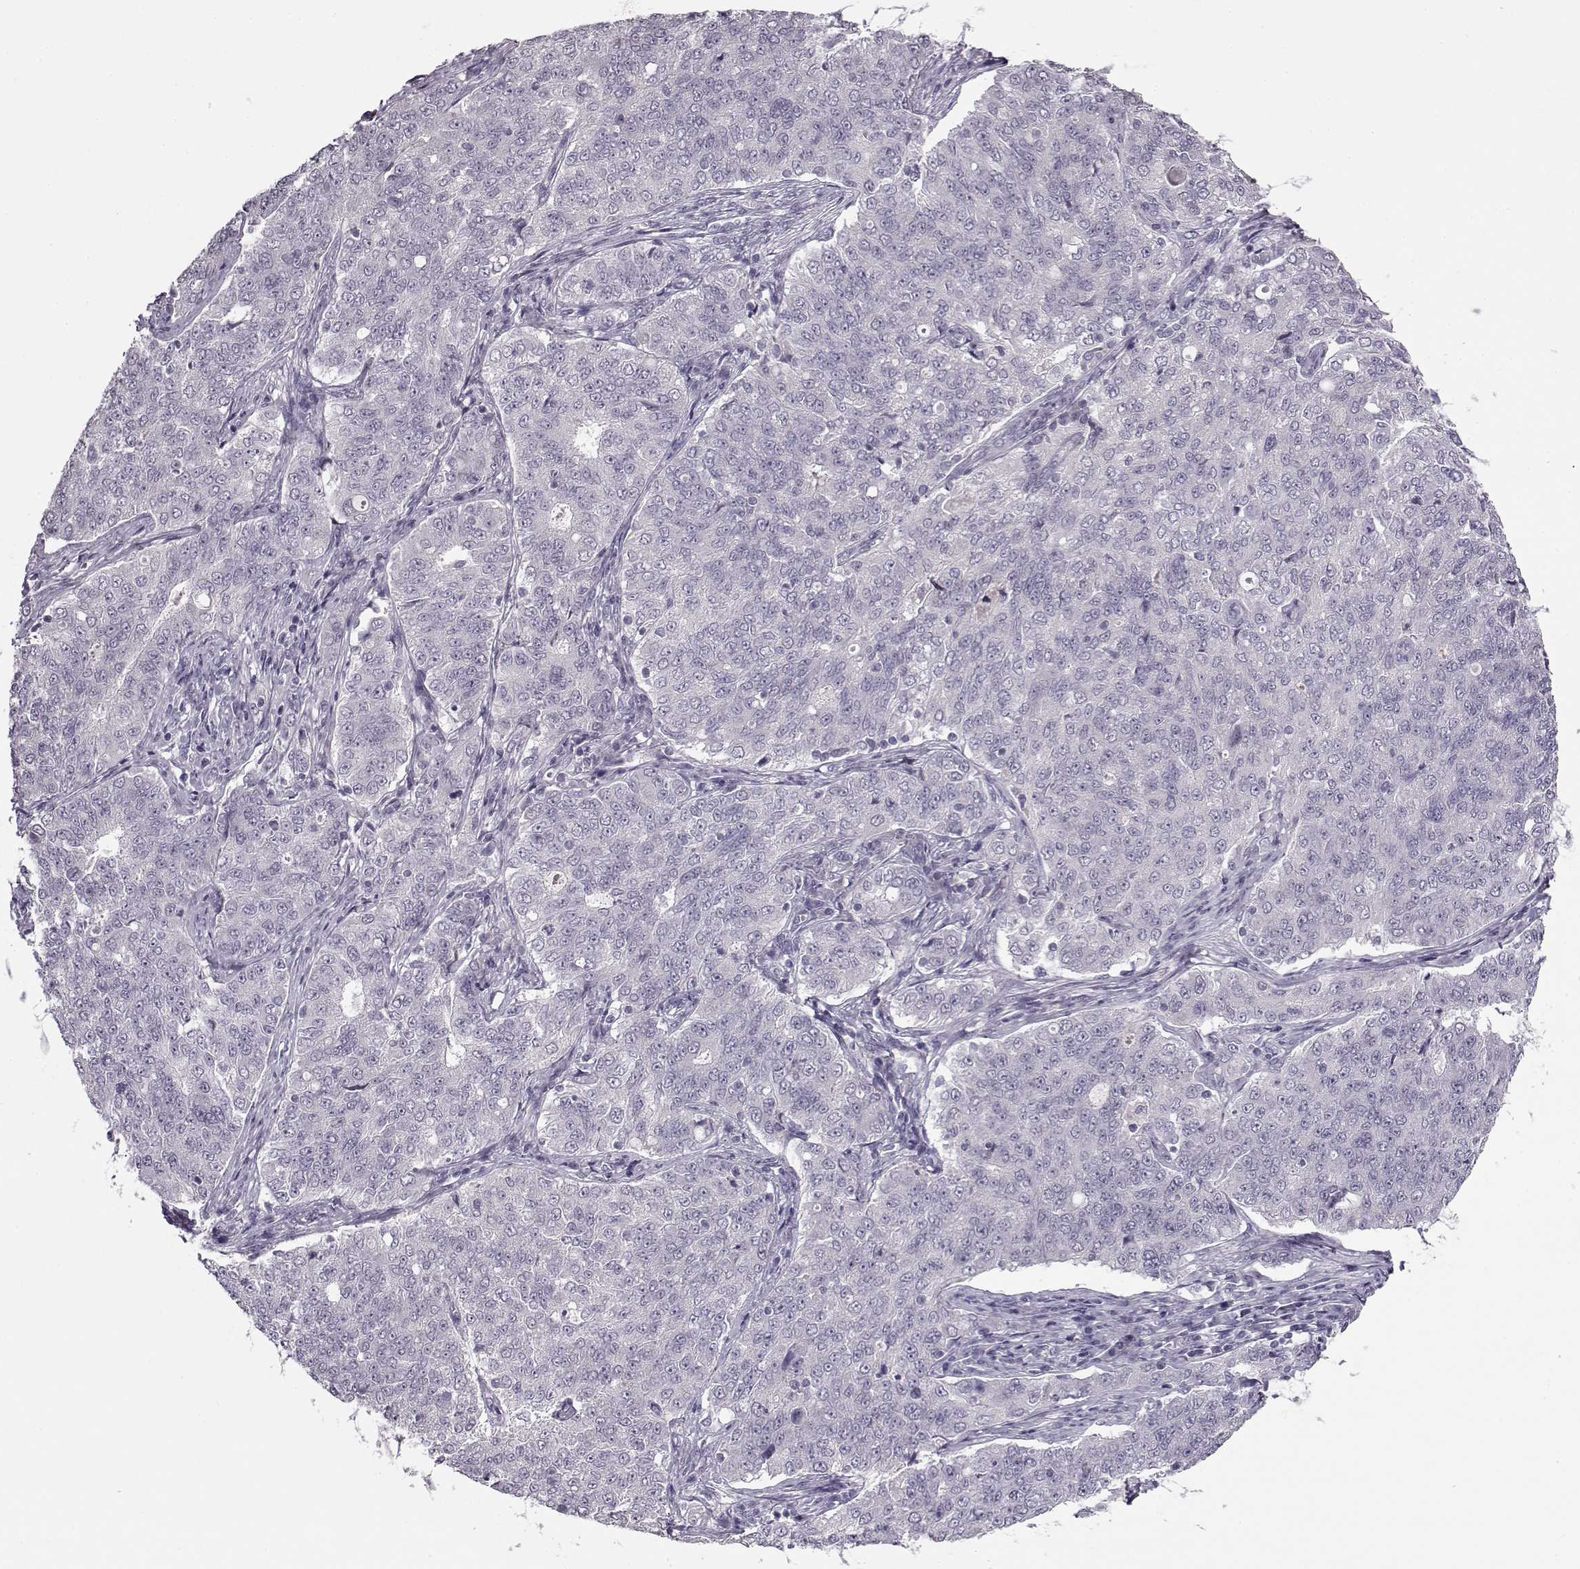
{"staining": {"intensity": "negative", "quantity": "none", "location": "none"}, "tissue": "endometrial cancer", "cell_type": "Tumor cells", "image_type": "cancer", "snomed": [{"axis": "morphology", "description": "Adenocarcinoma, NOS"}, {"axis": "topography", "description": "Endometrium"}], "caption": "A high-resolution image shows IHC staining of endometrial cancer, which shows no significant expression in tumor cells.", "gene": "RP1L1", "patient": {"sex": "female", "age": 43}}